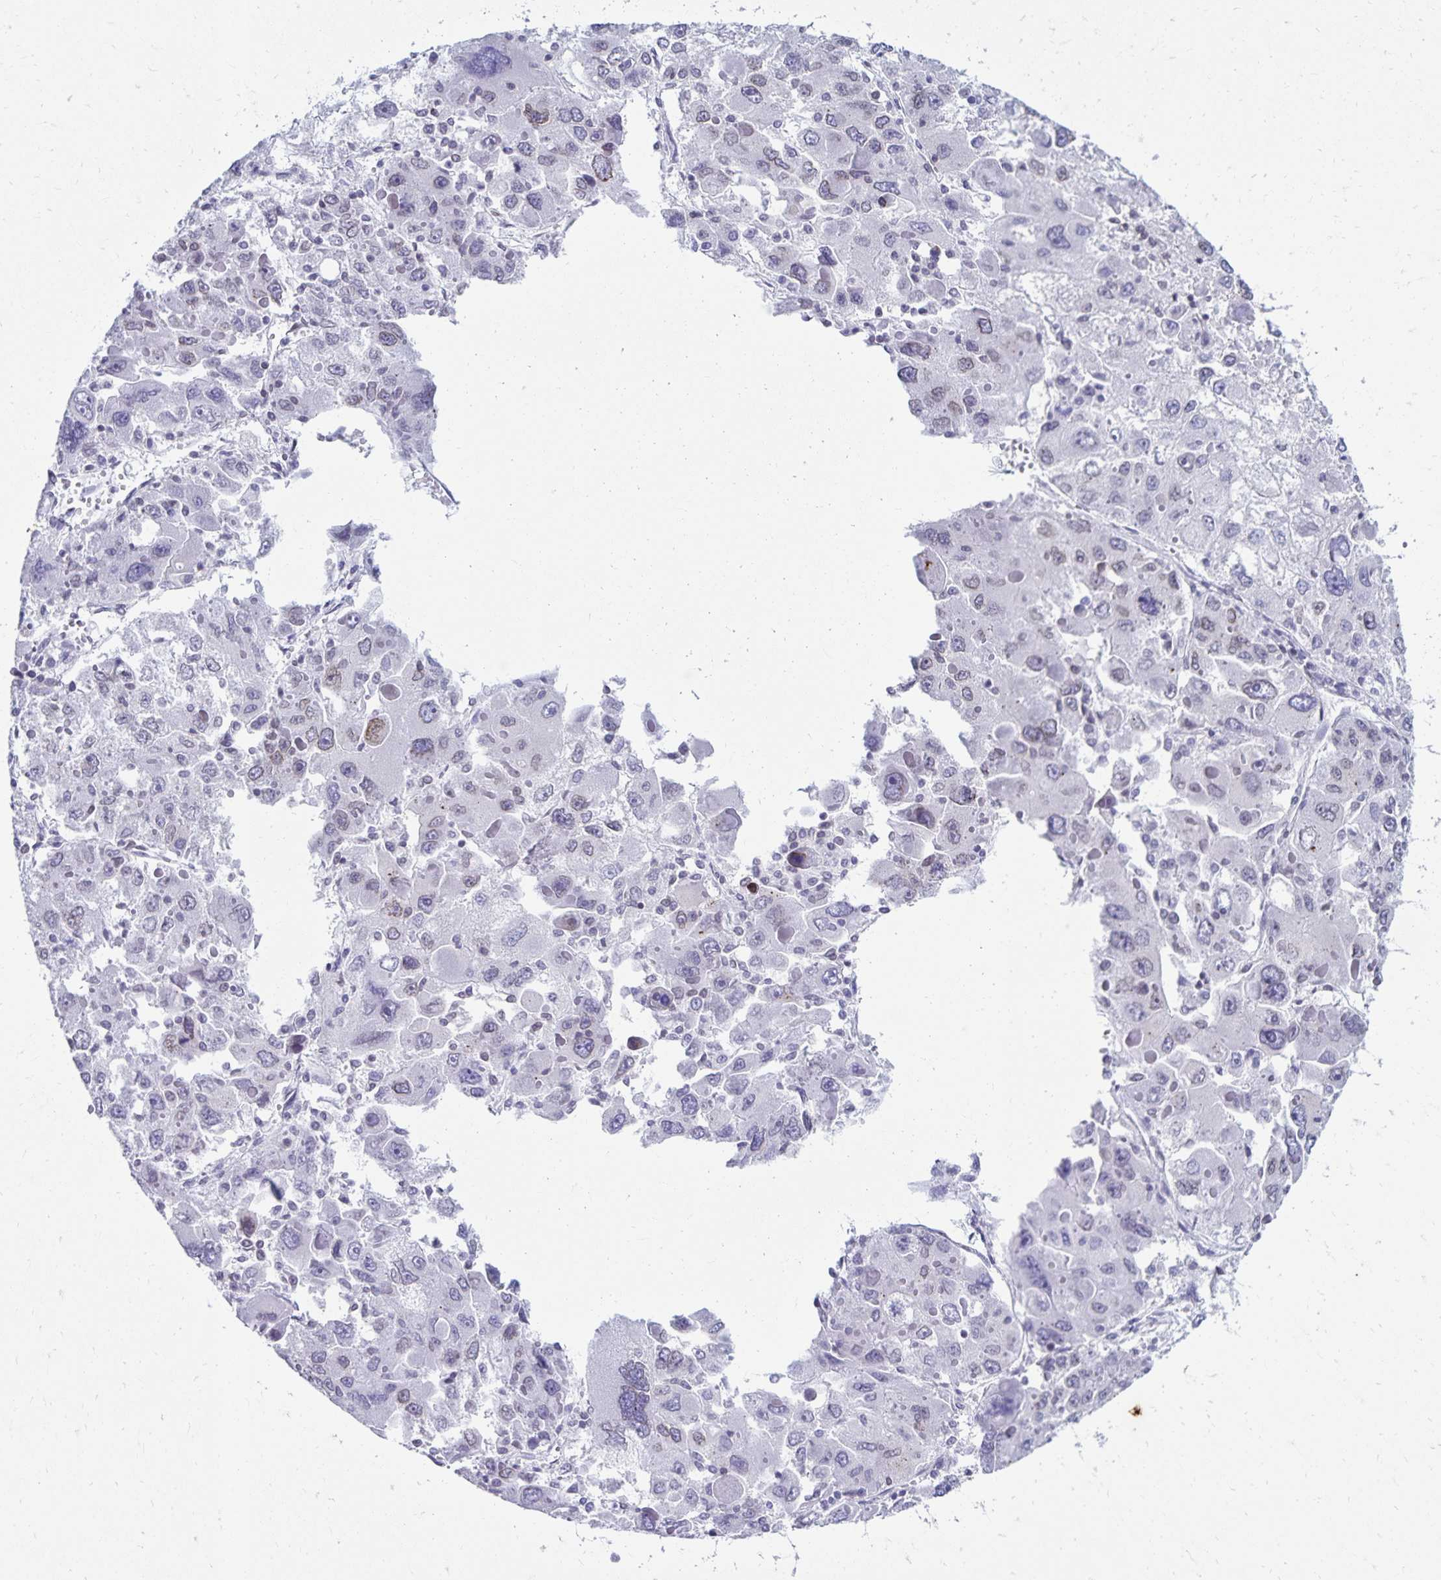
{"staining": {"intensity": "negative", "quantity": "none", "location": "none"}, "tissue": "liver cancer", "cell_type": "Tumor cells", "image_type": "cancer", "snomed": [{"axis": "morphology", "description": "Carcinoma, Hepatocellular, NOS"}, {"axis": "topography", "description": "Liver"}], "caption": "There is no significant staining in tumor cells of hepatocellular carcinoma (liver). (Brightfield microscopy of DAB (3,3'-diaminobenzidine) immunohistochemistry (IHC) at high magnification).", "gene": "FAM166C", "patient": {"sex": "female", "age": 41}}